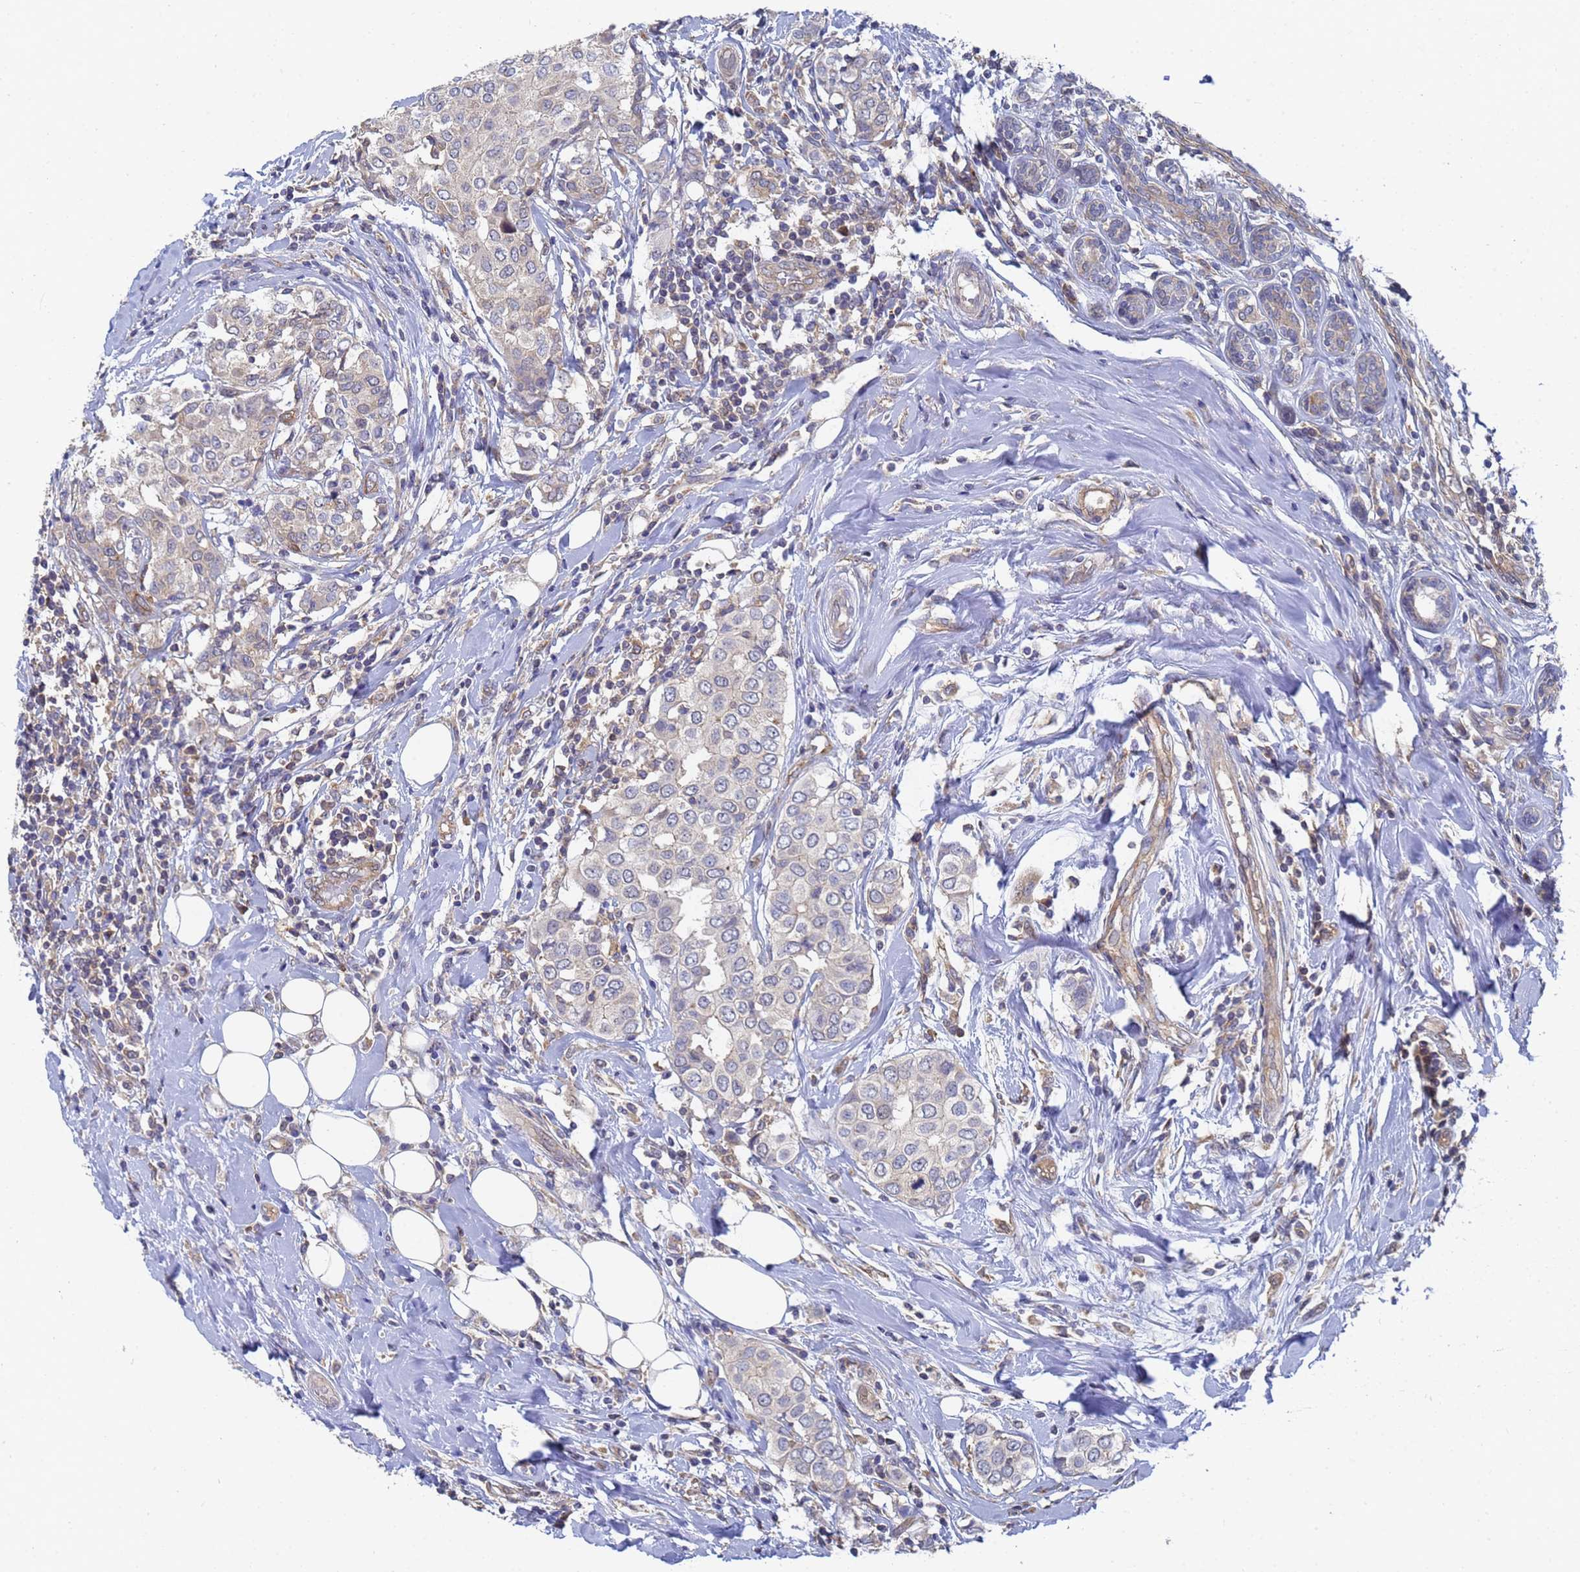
{"staining": {"intensity": "negative", "quantity": "none", "location": "none"}, "tissue": "breast cancer", "cell_type": "Tumor cells", "image_type": "cancer", "snomed": [{"axis": "morphology", "description": "Lobular carcinoma"}, {"axis": "topography", "description": "Breast"}], "caption": "The IHC image has no significant positivity in tumor cells of breast cancer tissue.", "gene": "ALS2CL", "patient": {"sex": "female", "age": 51}}